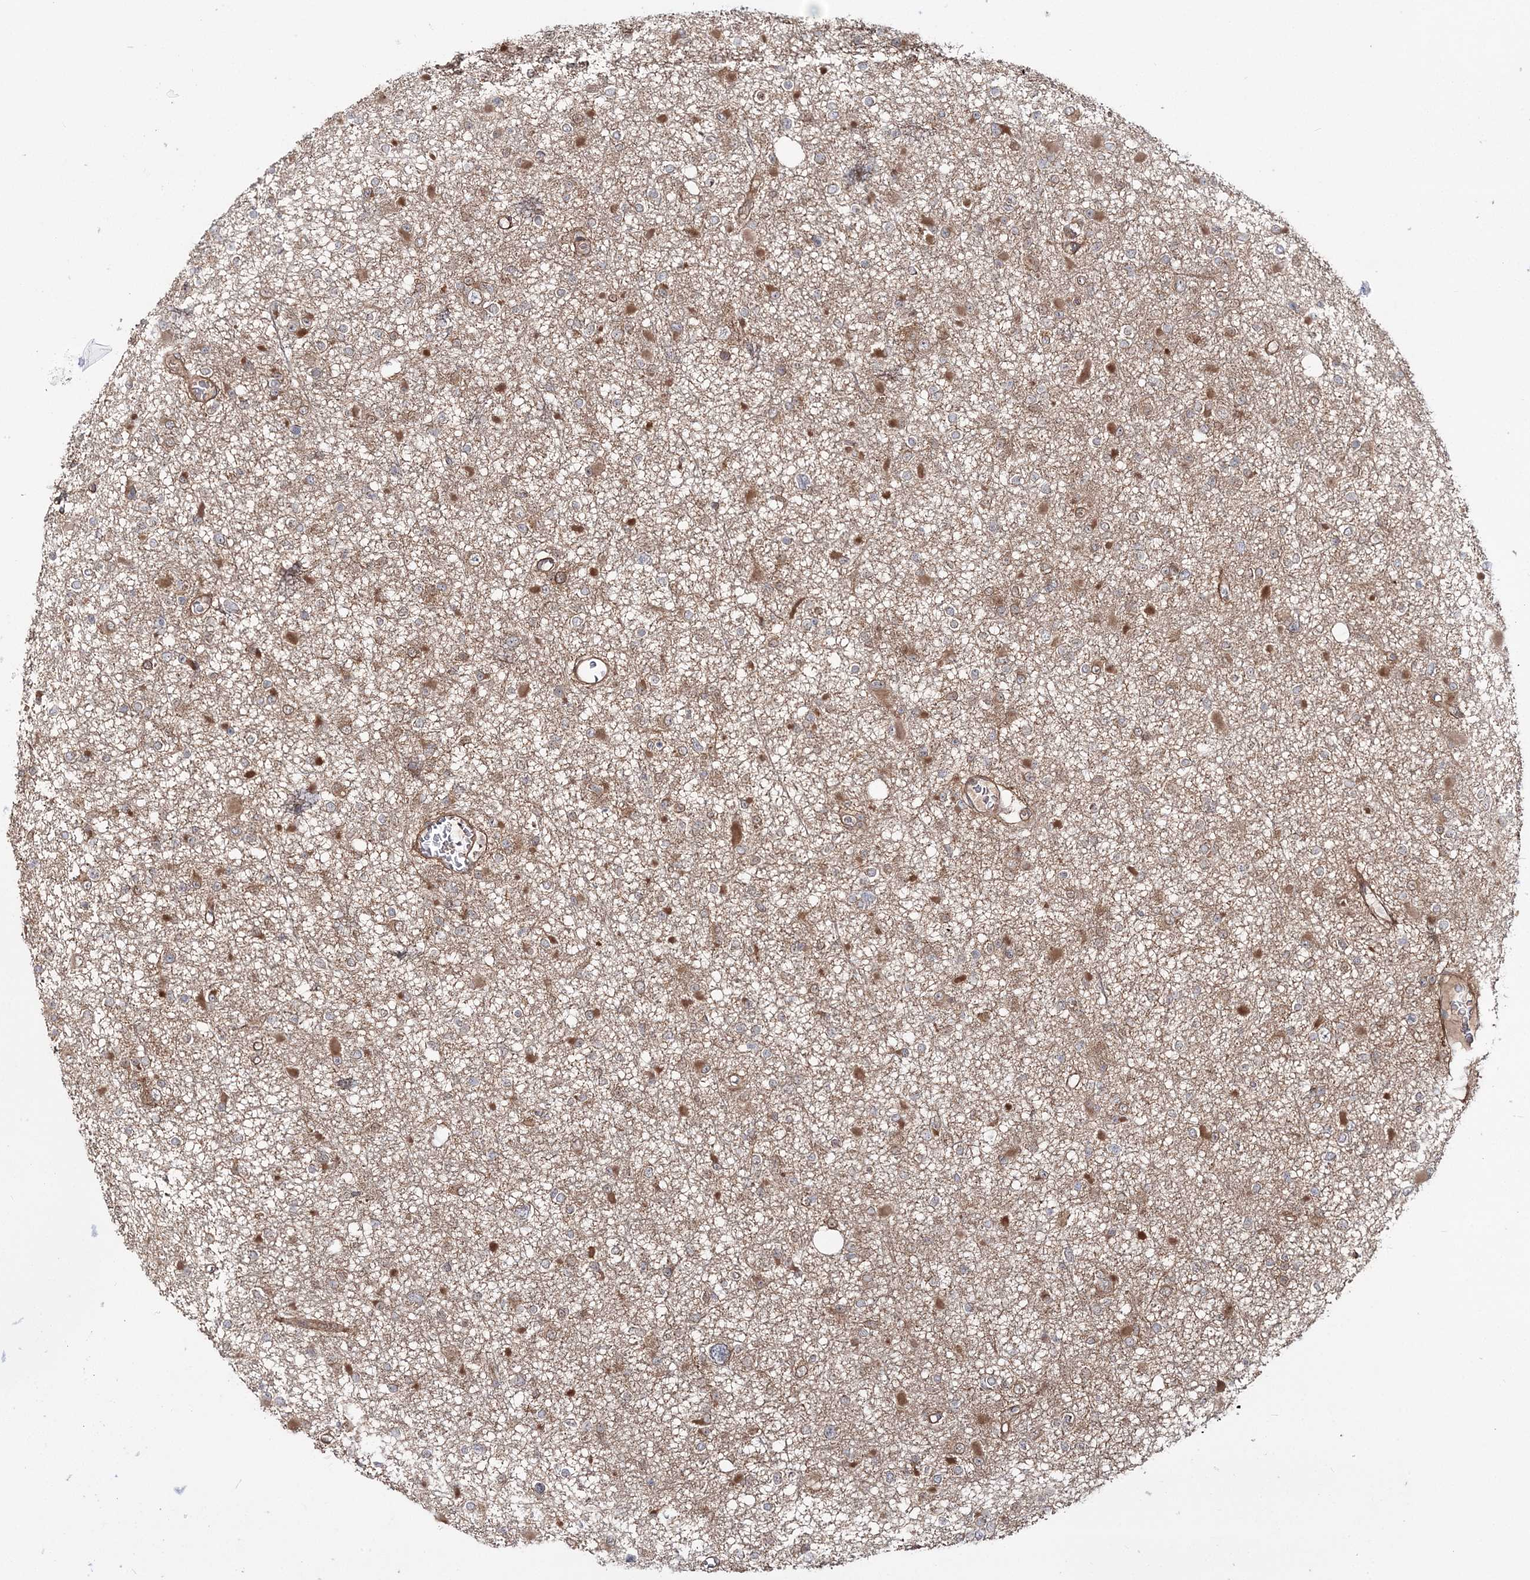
{"staining": {"intensity": "weak", "quantity": "<25%", "location": "cytoplasmic/membranous"}, "tissue": "glioma", "cell_type": "Tumor cells", "image_type": "cancer", "snomed": [{"axis": "morphology", "description": "Glioma, malignant, Low grade"}, {"axis": "topography", "description": "Brain"}], "caption": "There is no significant expression in tumor cells of glioma. (Stains: DAB immunohistochemistry (IHC) with hematoxylin counter stain, Microscopy: brightfield microscopy at high magnification).", "gene": "MOCS2", "patient": {"sex": "female", "age": 22}}